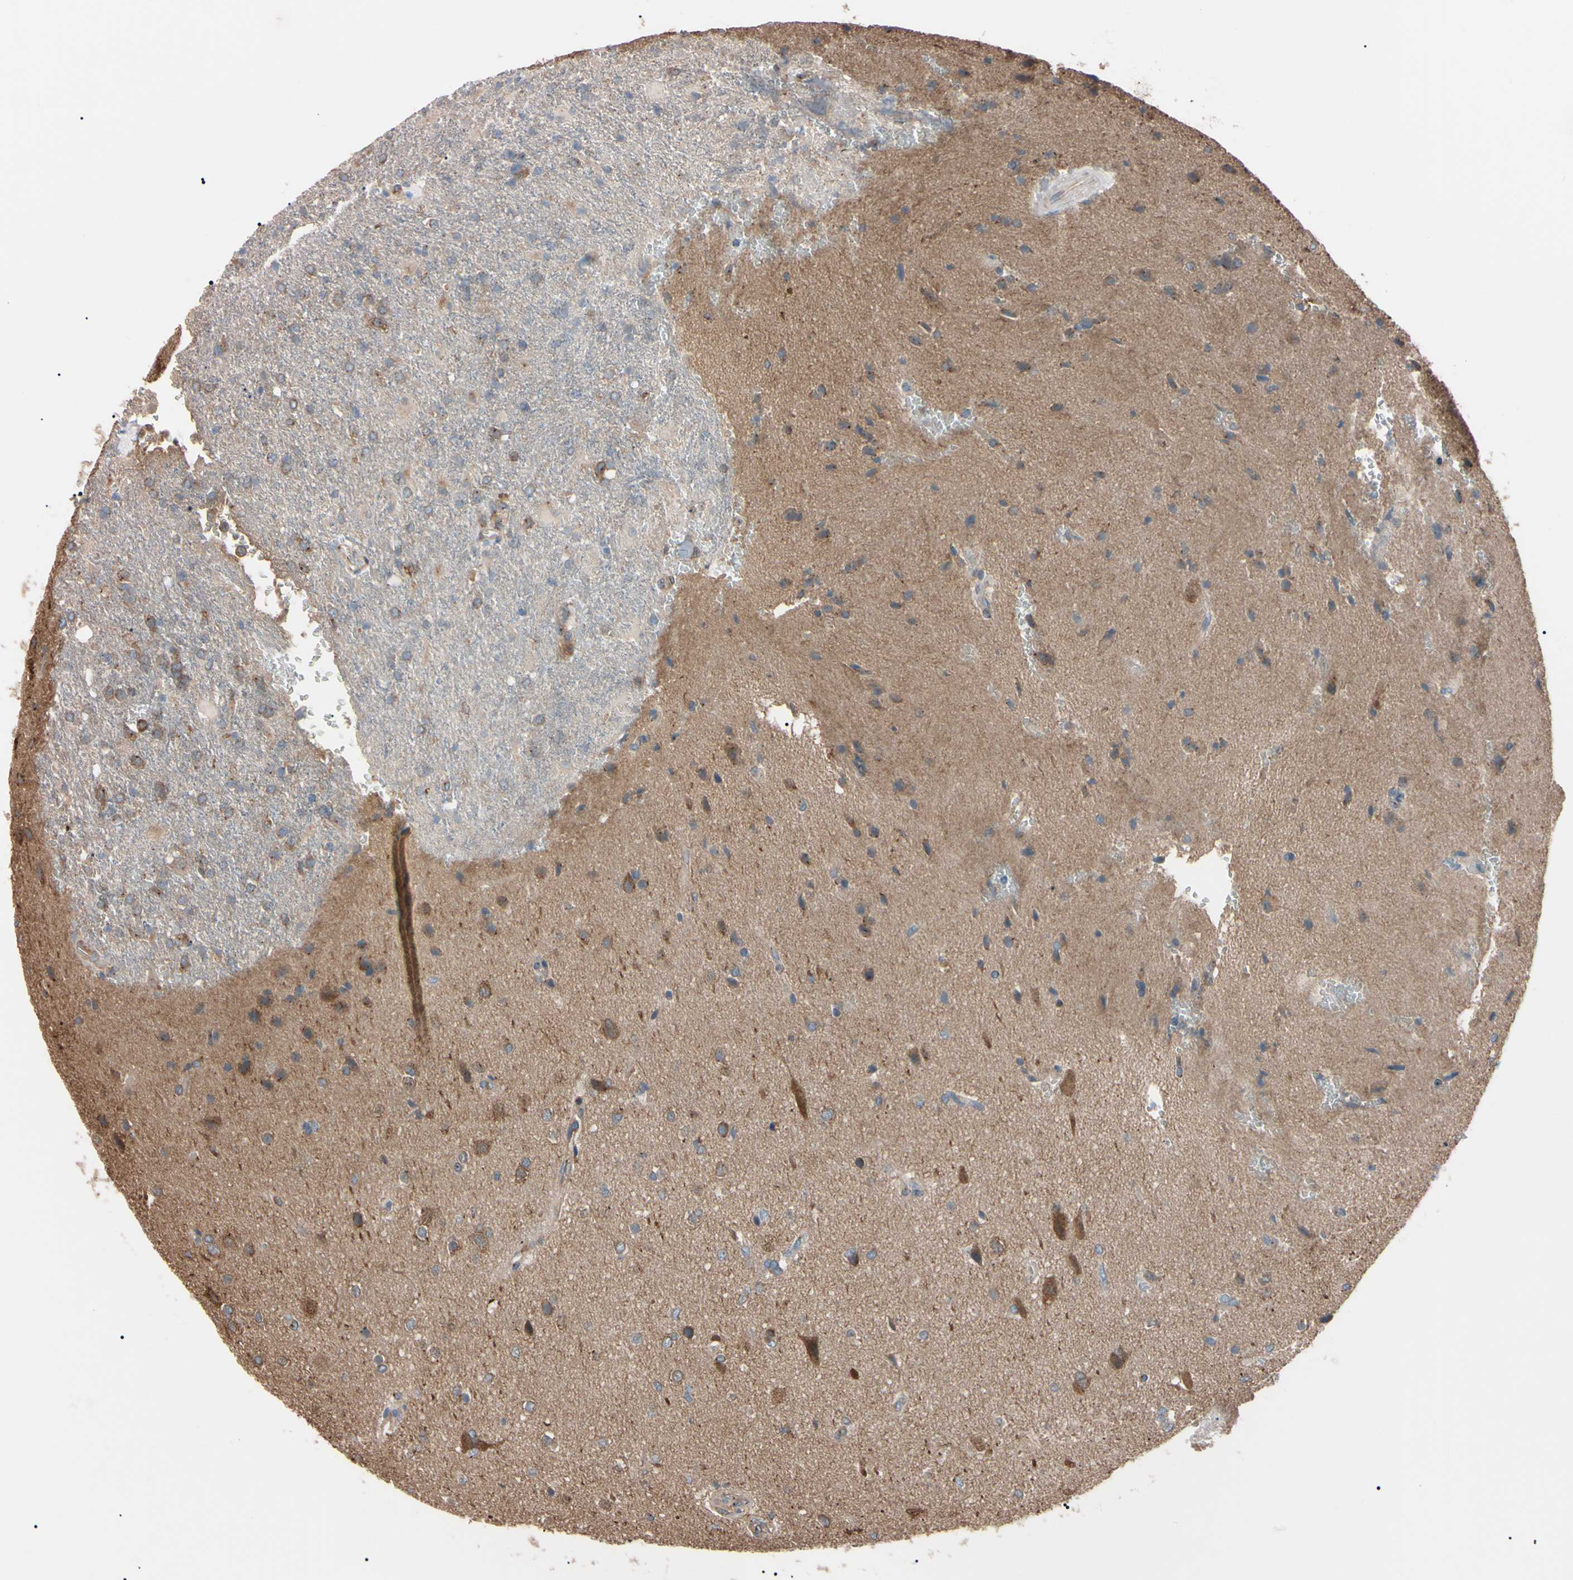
{"staining": {"intensity": "moderate", "quantity": "25%-75%", "location": "cytoplasmic/membranous"}, "tissue": "glioma", "cell_type": "Tumor cells", "image_type": "cancer", "snomed": [{"axis": "morphology", "description": "Glioma, malignant, High grade"}, {"axis": "topography", "description": "Brain"}], "caption": "Immunohistochemical staining of malignant glioma (high-grade) reveals medium levels of moderate cytoplasmic/membranous staining in about 25%-75% of tumor cells.", "gene": "PRKACA", "patient": {"sex": "male", "age": 71}}